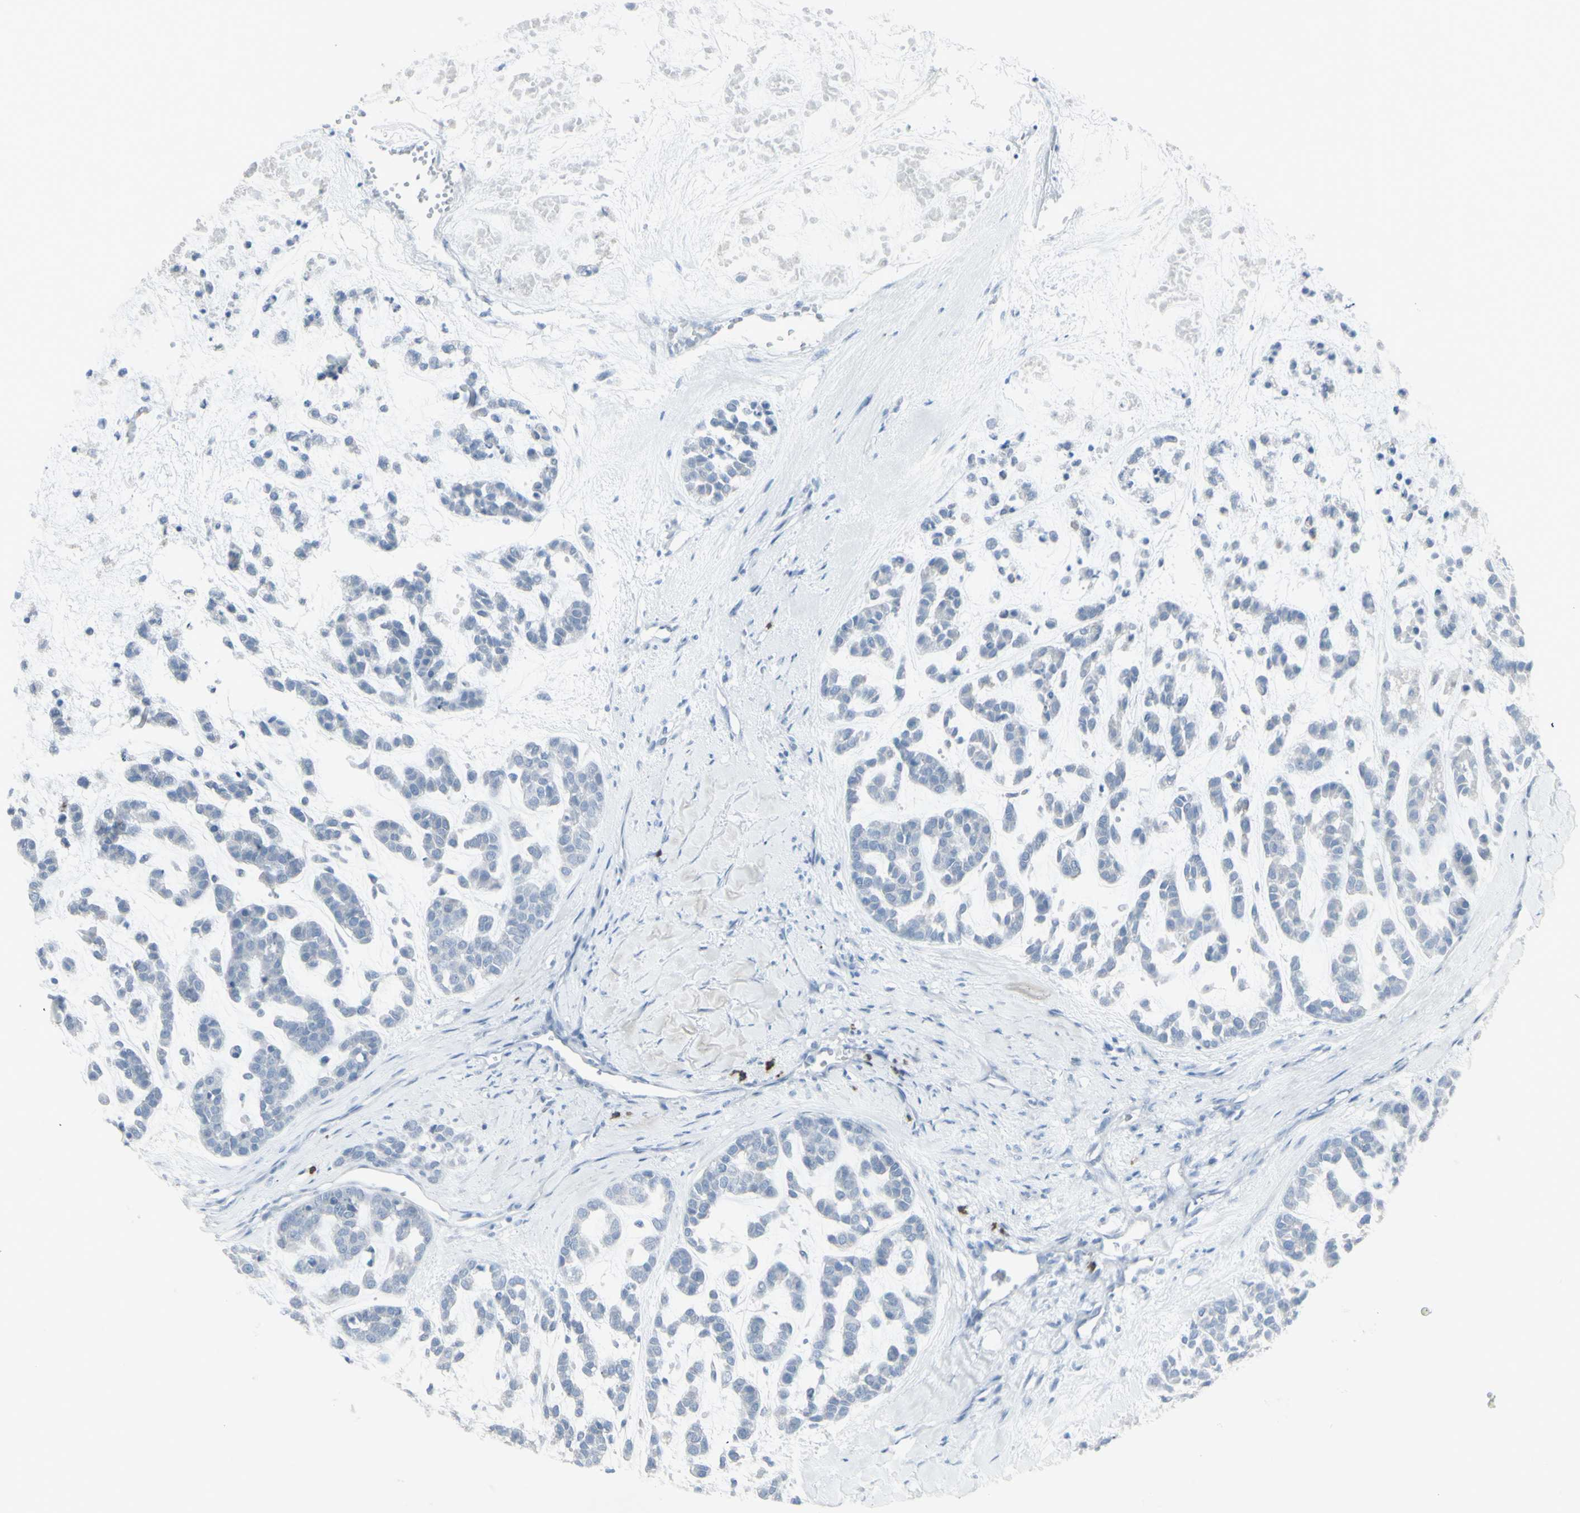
{"staining": {"intensity": "negative", "quantity": "none", "location": "none"}, "tissue": "head and neck cancer", "cell_type": "Tumor cells", "image_type": "cancer", "snomed": [{"axis": "morphology", "description": "Adenocarcinoma, NOS"}, {"axis": "morphology", "description": "Adenoma, NOS"}, {"axis": "topography", "description": "Head-Neck"}], "caption": "Tumor cells are negative for protein expression in human head and neck cancer. (Stains: DAB (3,3'-diaminobenzidine) immunohistochemistry with hematoxylin counter stain, Microscopy: brightfield microscopy at high magnification).", "gene": "CD247", "patient": {"sex": "female", "age": 55}}